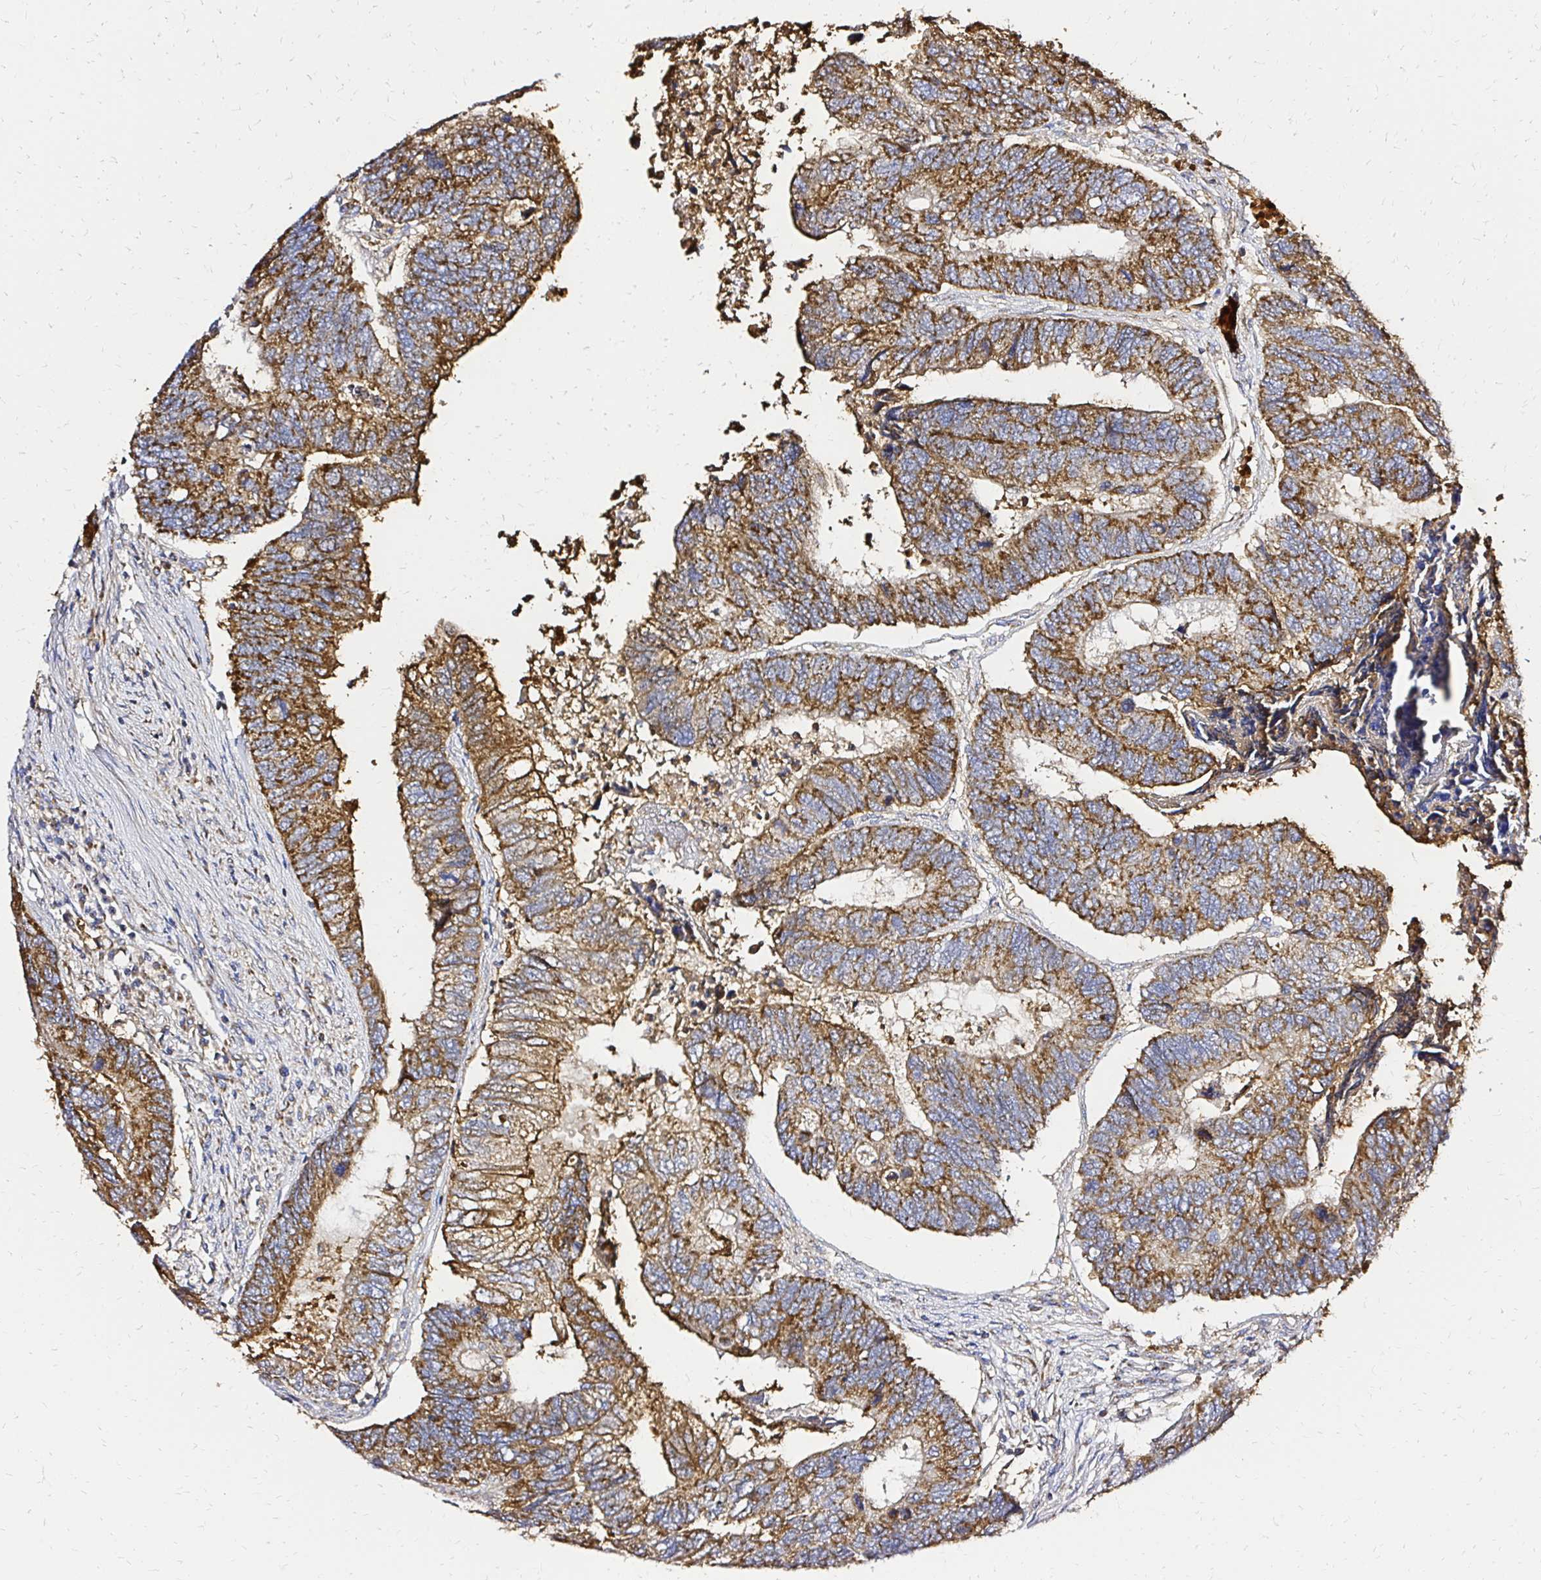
{"staining": {"intensity": "moderate", "quantity": ">75%", "location": "cytoplasmic/membranous"}, "tissue": "colorectal cancer", "cell_type": "Tumor cells", "image_type": "cancer", "snomed": [{"axis": "morphology", "description": "Adenocarcinoma, NOS"}, {"axis": "topography", "description": "Colon"}], "caption": "This is an image of IHC staining of colorectal cancer (adenocarcinoma), which shows moderate positivity in the cytoplasmic/membranous of tumor cells.", "gene": "MRPL13", "patient": {"sex": "female", "age": 67}}